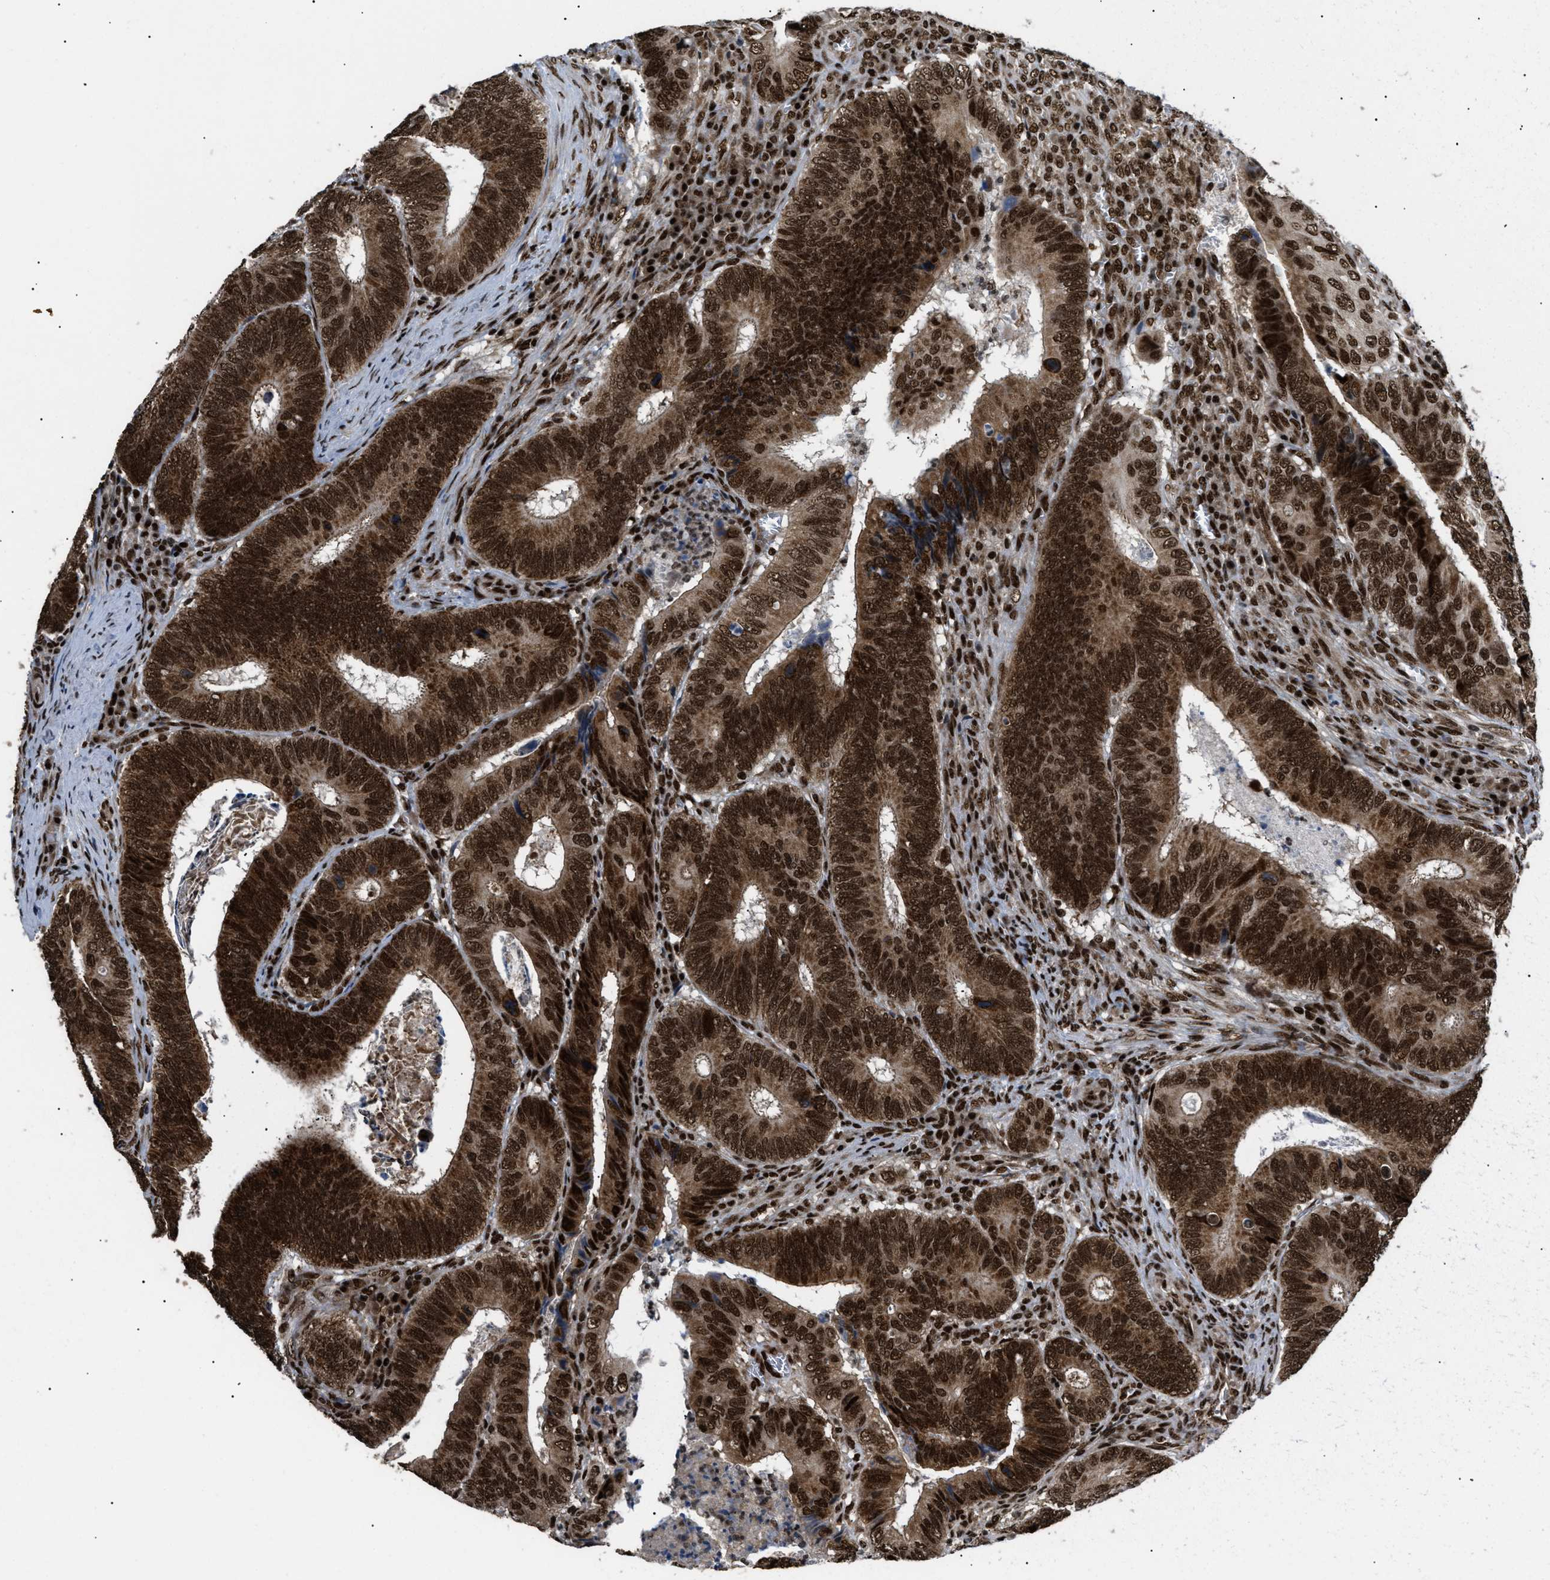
{"staining": {"intensity": "strong", "quantity": ">75%", "location": "cytoplasmic/membranous,nuclear"}, "tissue": "colorectal cancer", "cell_type": "Tumor cells", "image_type": "cancer", "snomed": [{"axis": "morphology", "description": "Inflammation, NOS"}, {"axis": "morphology", "description": "Adenocarcinoma, NOS"}, {"axis": "topography", "description": "Colon"}], "caption": "An IHC photomicrograph of tumor tissue is shown. Protein staining in brown shows strong cytoplasmic/membranous and nuclear positivity in colorectal adenocarcinoma within tumor cells. (Brightfield microscopy of DAB IHC at high magnification).", "gene": "RBM5", "patient": {"sex": "male", "age": 72}}